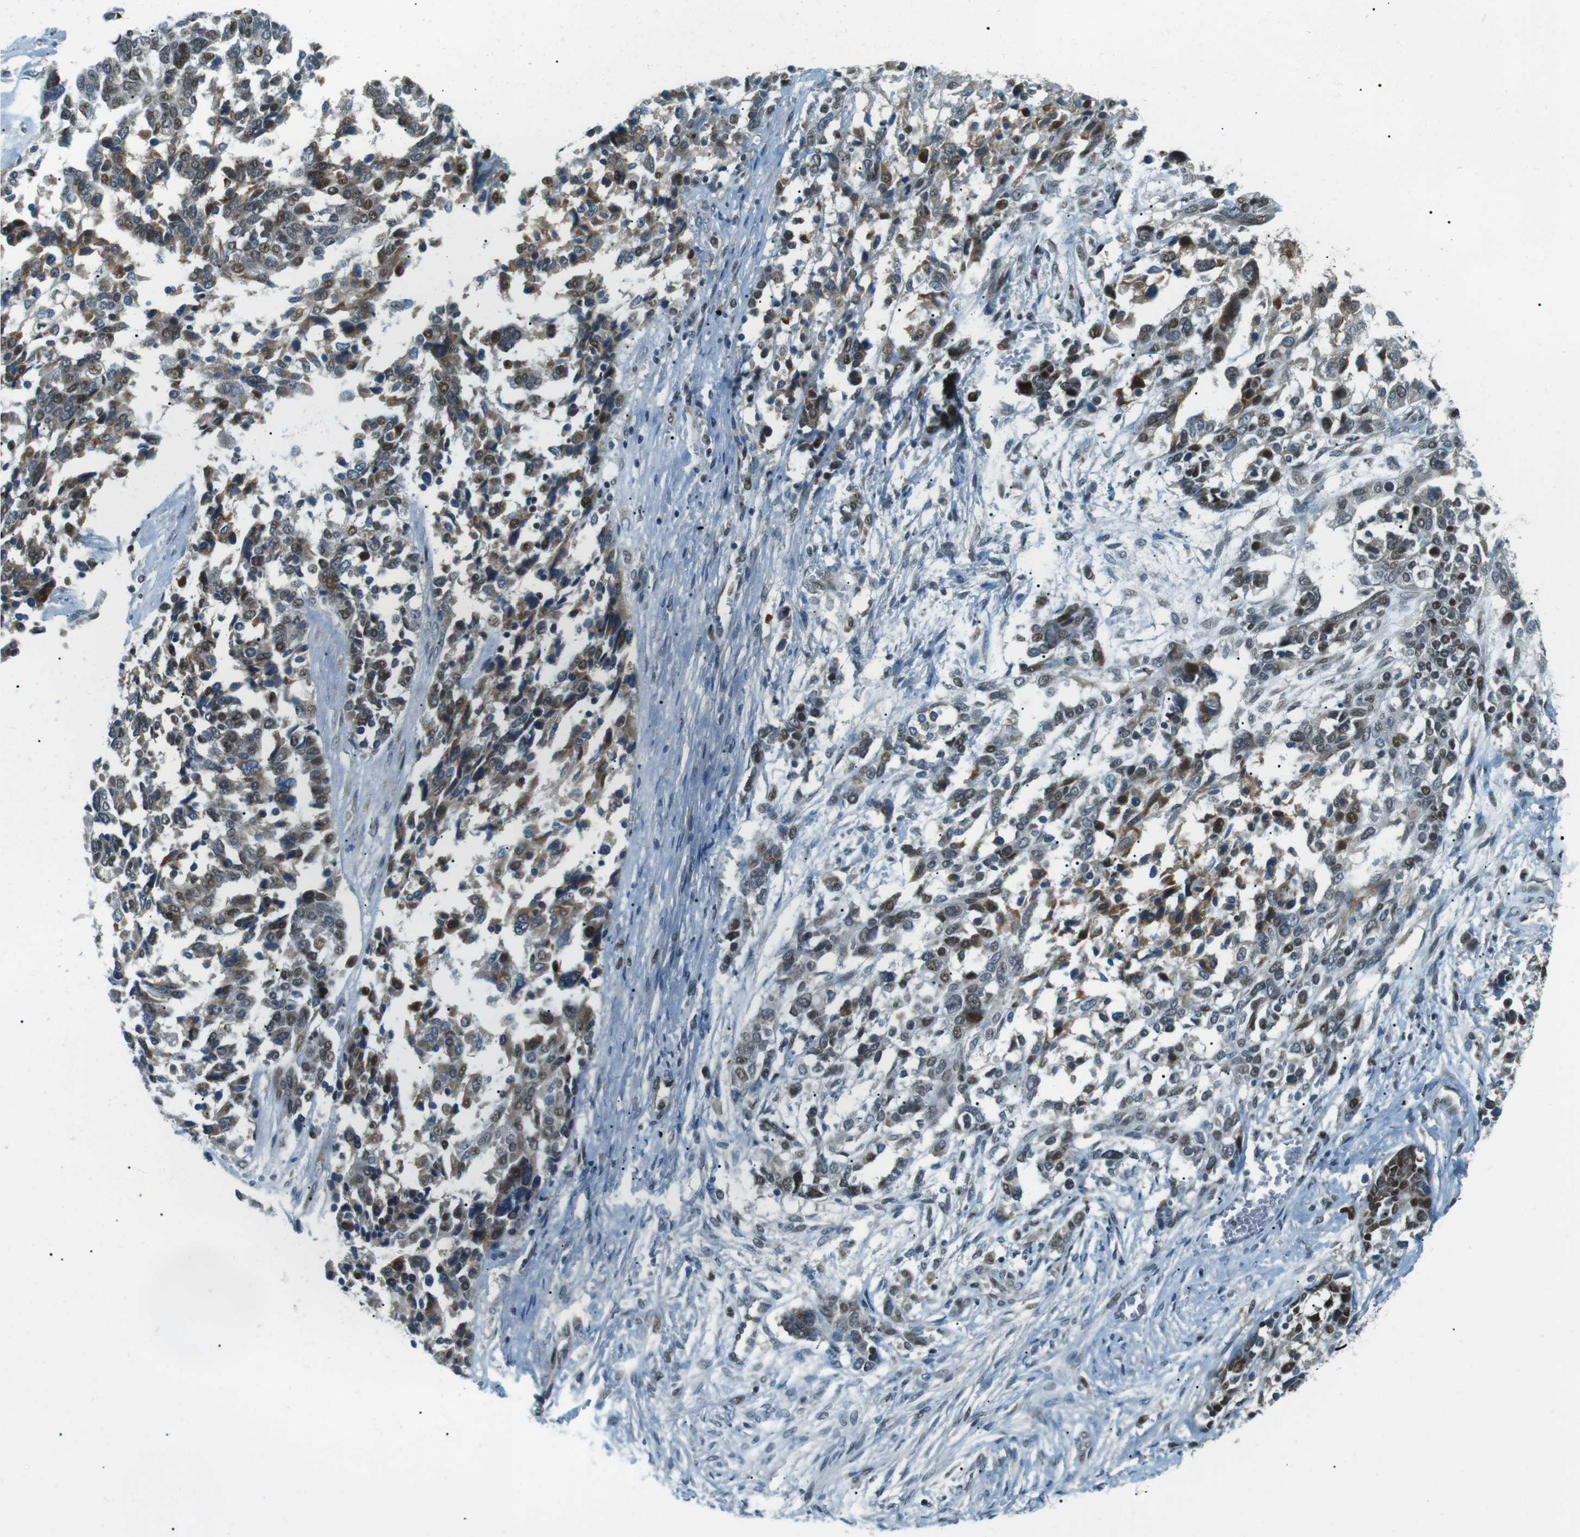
{"staining": {"intensity": "moderate", "quantity": "25%-75%", "location": "nuclear"}, "tissue": "ovarian cancer", "cell_type": "Tumor cells", "image_type": "cancer", "snomed": [{"axis": "morphology", "description": "Cystadenocarcinoma, serous, NOS"}, {"axis": "topography", "description": "Ovary"}], "caption": "Serous cystadenocarcinoma (ovarian) stained for a protein reveals moderate nuclear positivity in tumor cells.", "gene": "PJA1", "patient": {"sex": "female", "age": 44}}